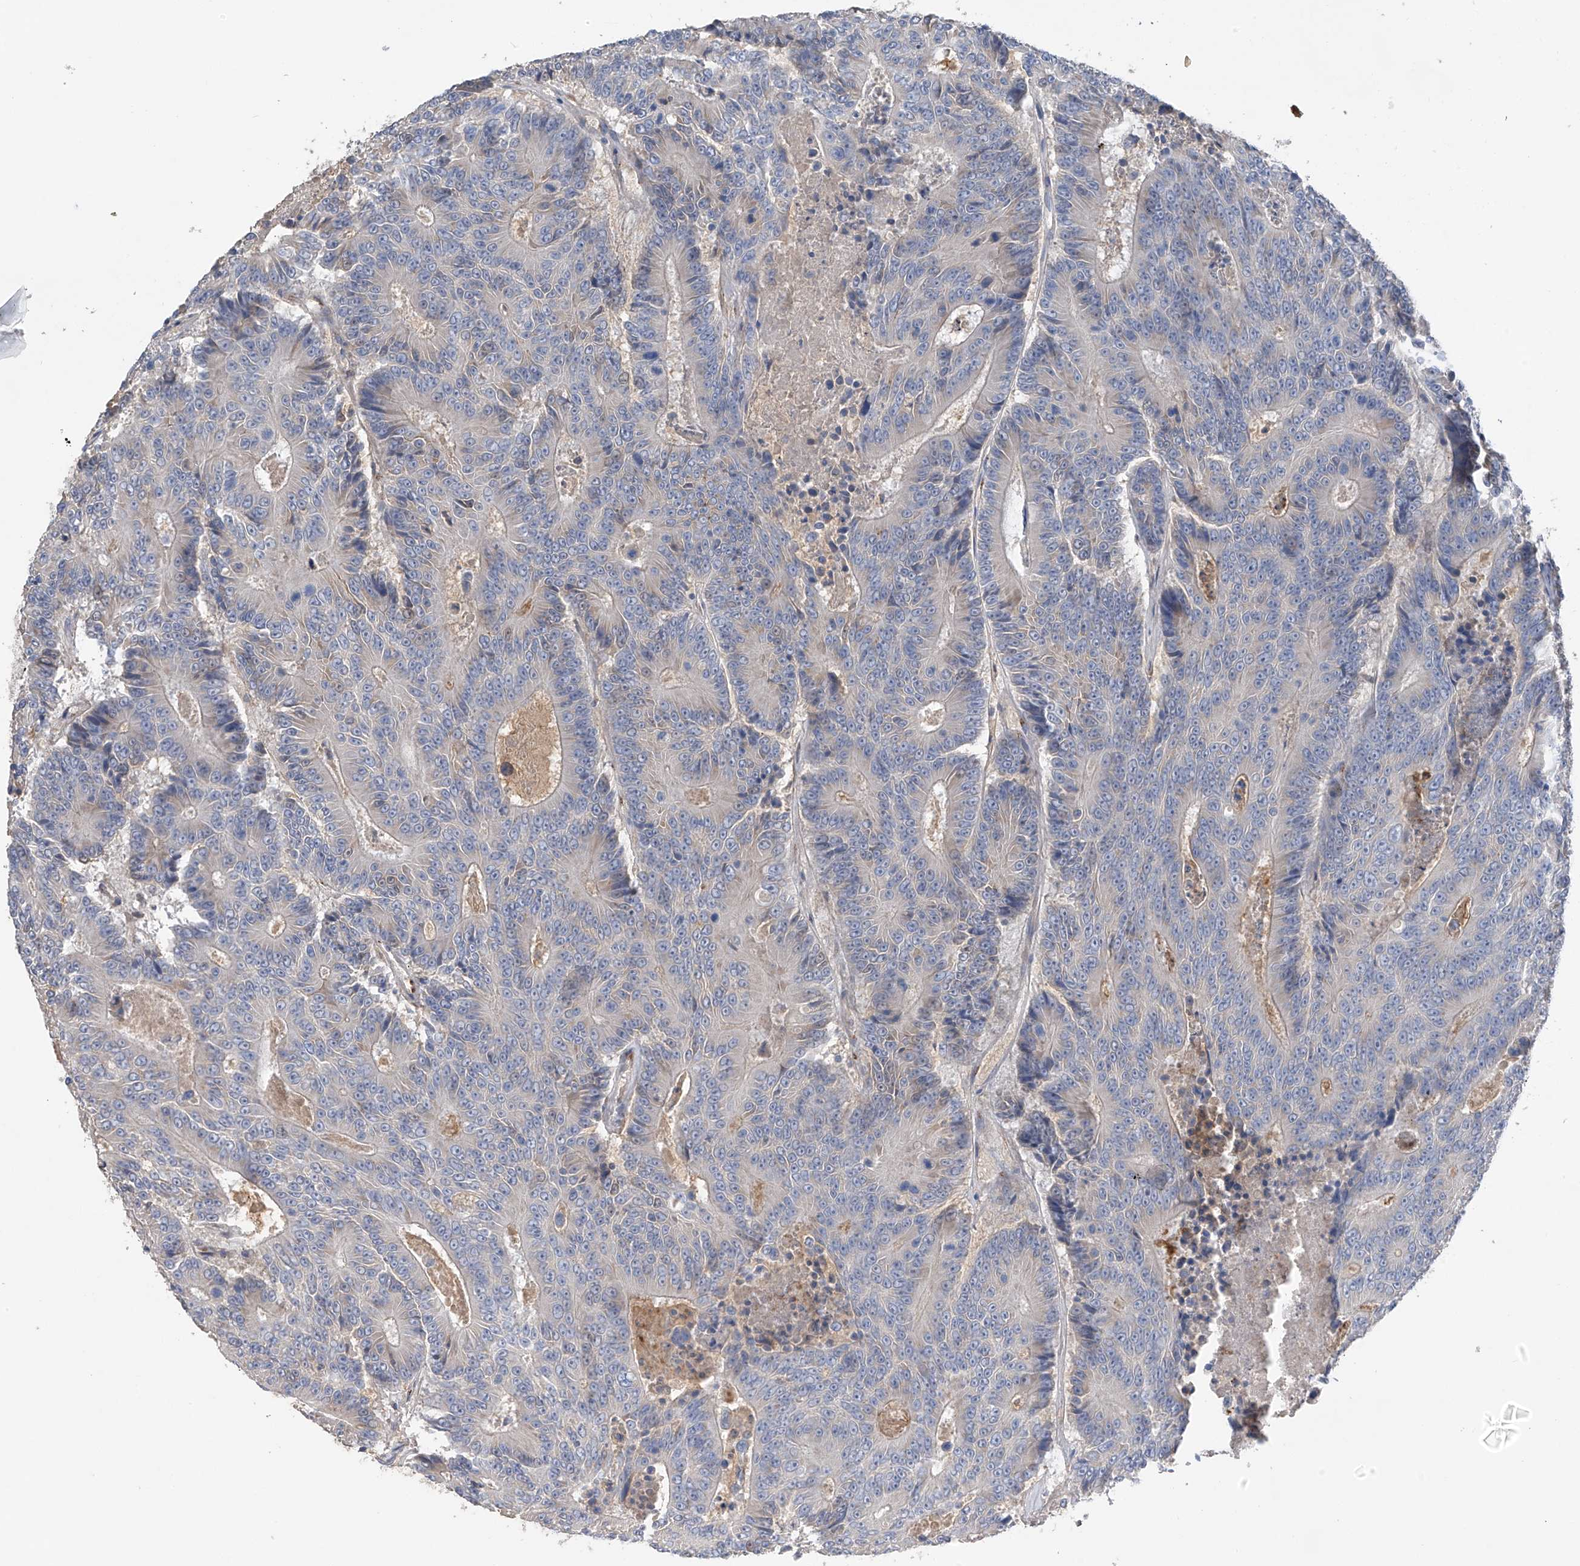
{"staining": {"intensity": "negative", "quantity": "none", "location": "none"}, "tissue": "colorectal cancer", "cell_type": "Tumor cells", "image_type": "cancer", "snomed": [{"axis": "morphology", "description": "Adenocarcinoma, NOS"}, {"axis": "topography", "description": "Colon"}], "caption": "An immunohistochemistry histopathology image of colorectal cancer is shown. There is no staining in tumor cells of colorectal cancer.", "gene": "GALNTL6", "patient": {"sex": "male", "age": 83}}